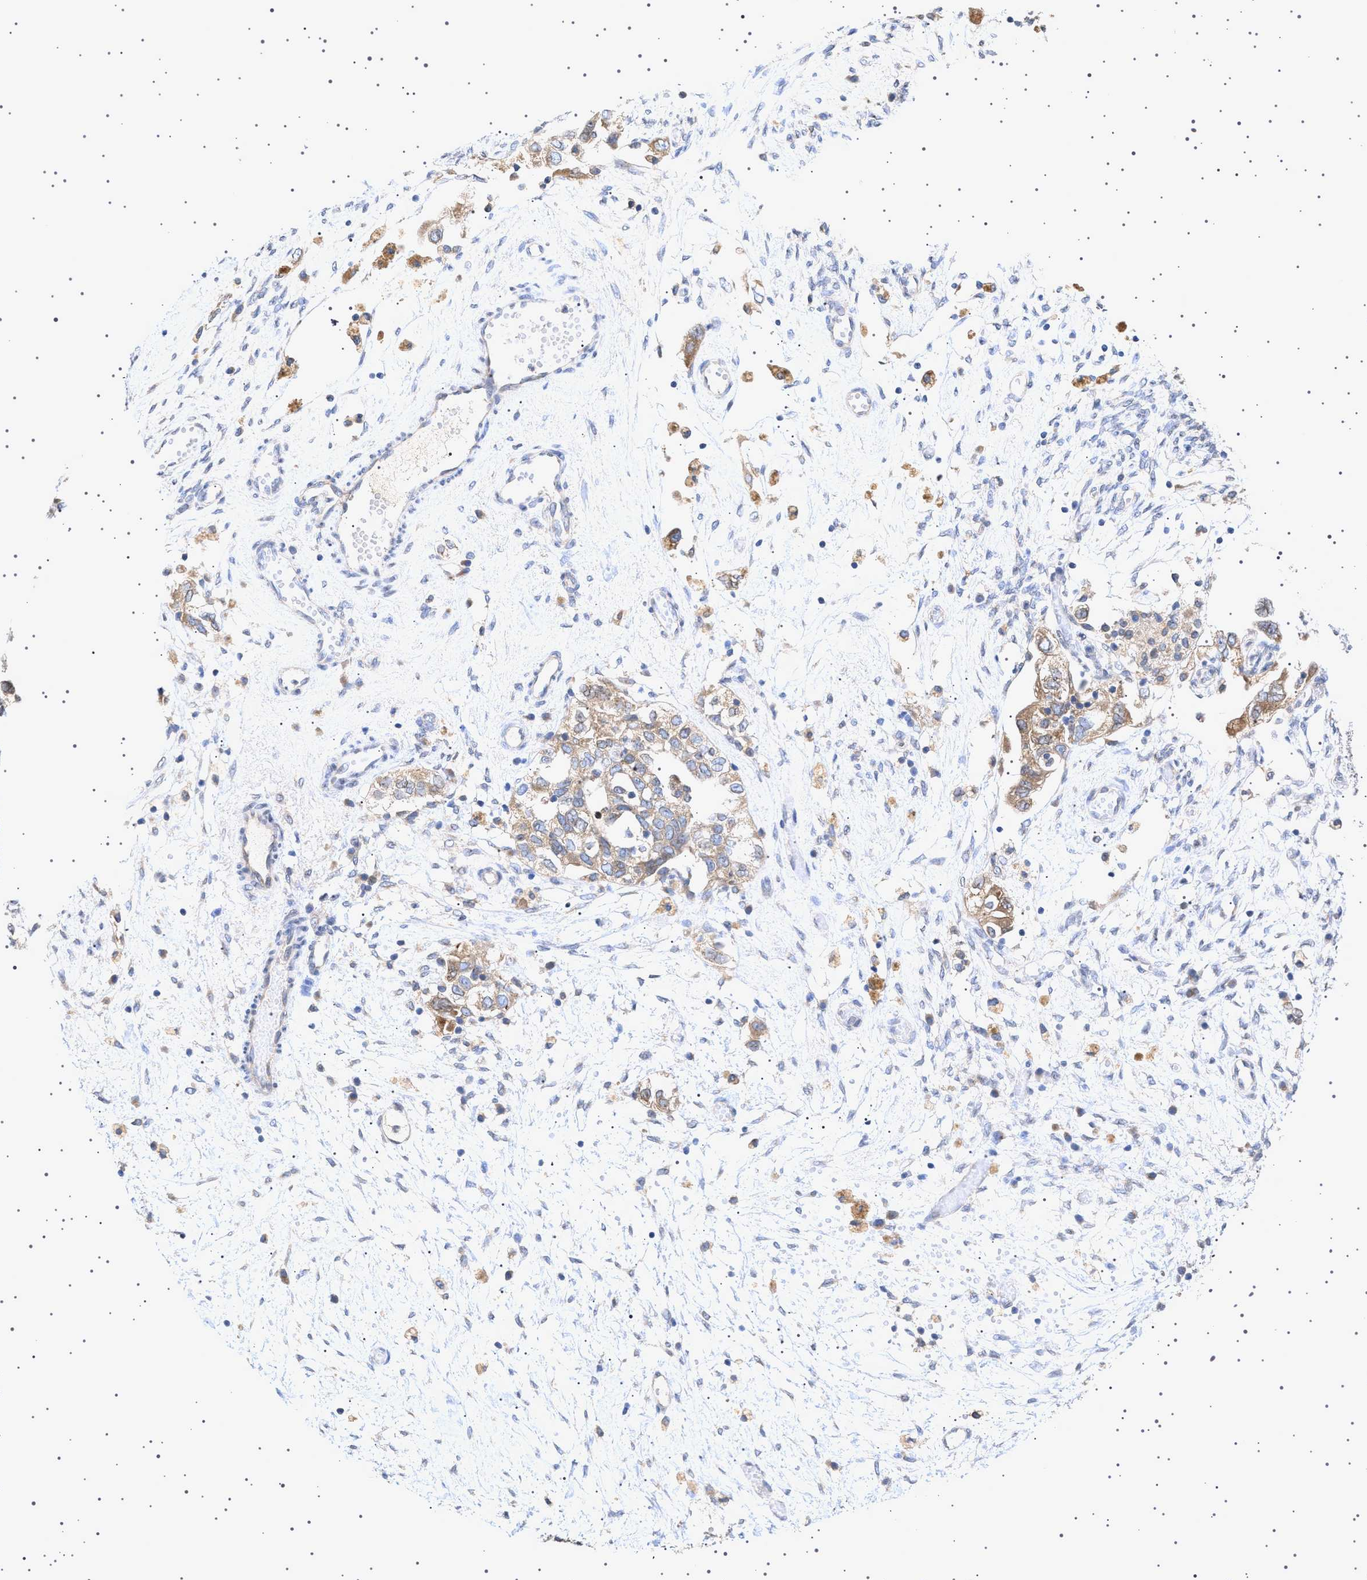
{"staining": {"intensity": "weak", "quantity": ">75%", "location": "cytoplasmic/membranous"}, "tissue": "ovarian cancer", "cell_type": "Tumor cells", "image_type": "cancer", "snomed": [{"axis": "morphology", "description": "Carcinoma, NOS"}, {"axis": "morphology", "description": "Cystadenocarcinoma, serous, NOS"}, {"axis": "topography", "description": "Ovary"}], "caption": "This histopathology image displays immunohistochemistry staining of ovarian cancer (serous cystadenocarcinoma), with low weak cytoplasmic/membranous staining in about >75% of tumor cells.", "gene": "NUP93", "patient": {"sex": "female", "age": 69}}